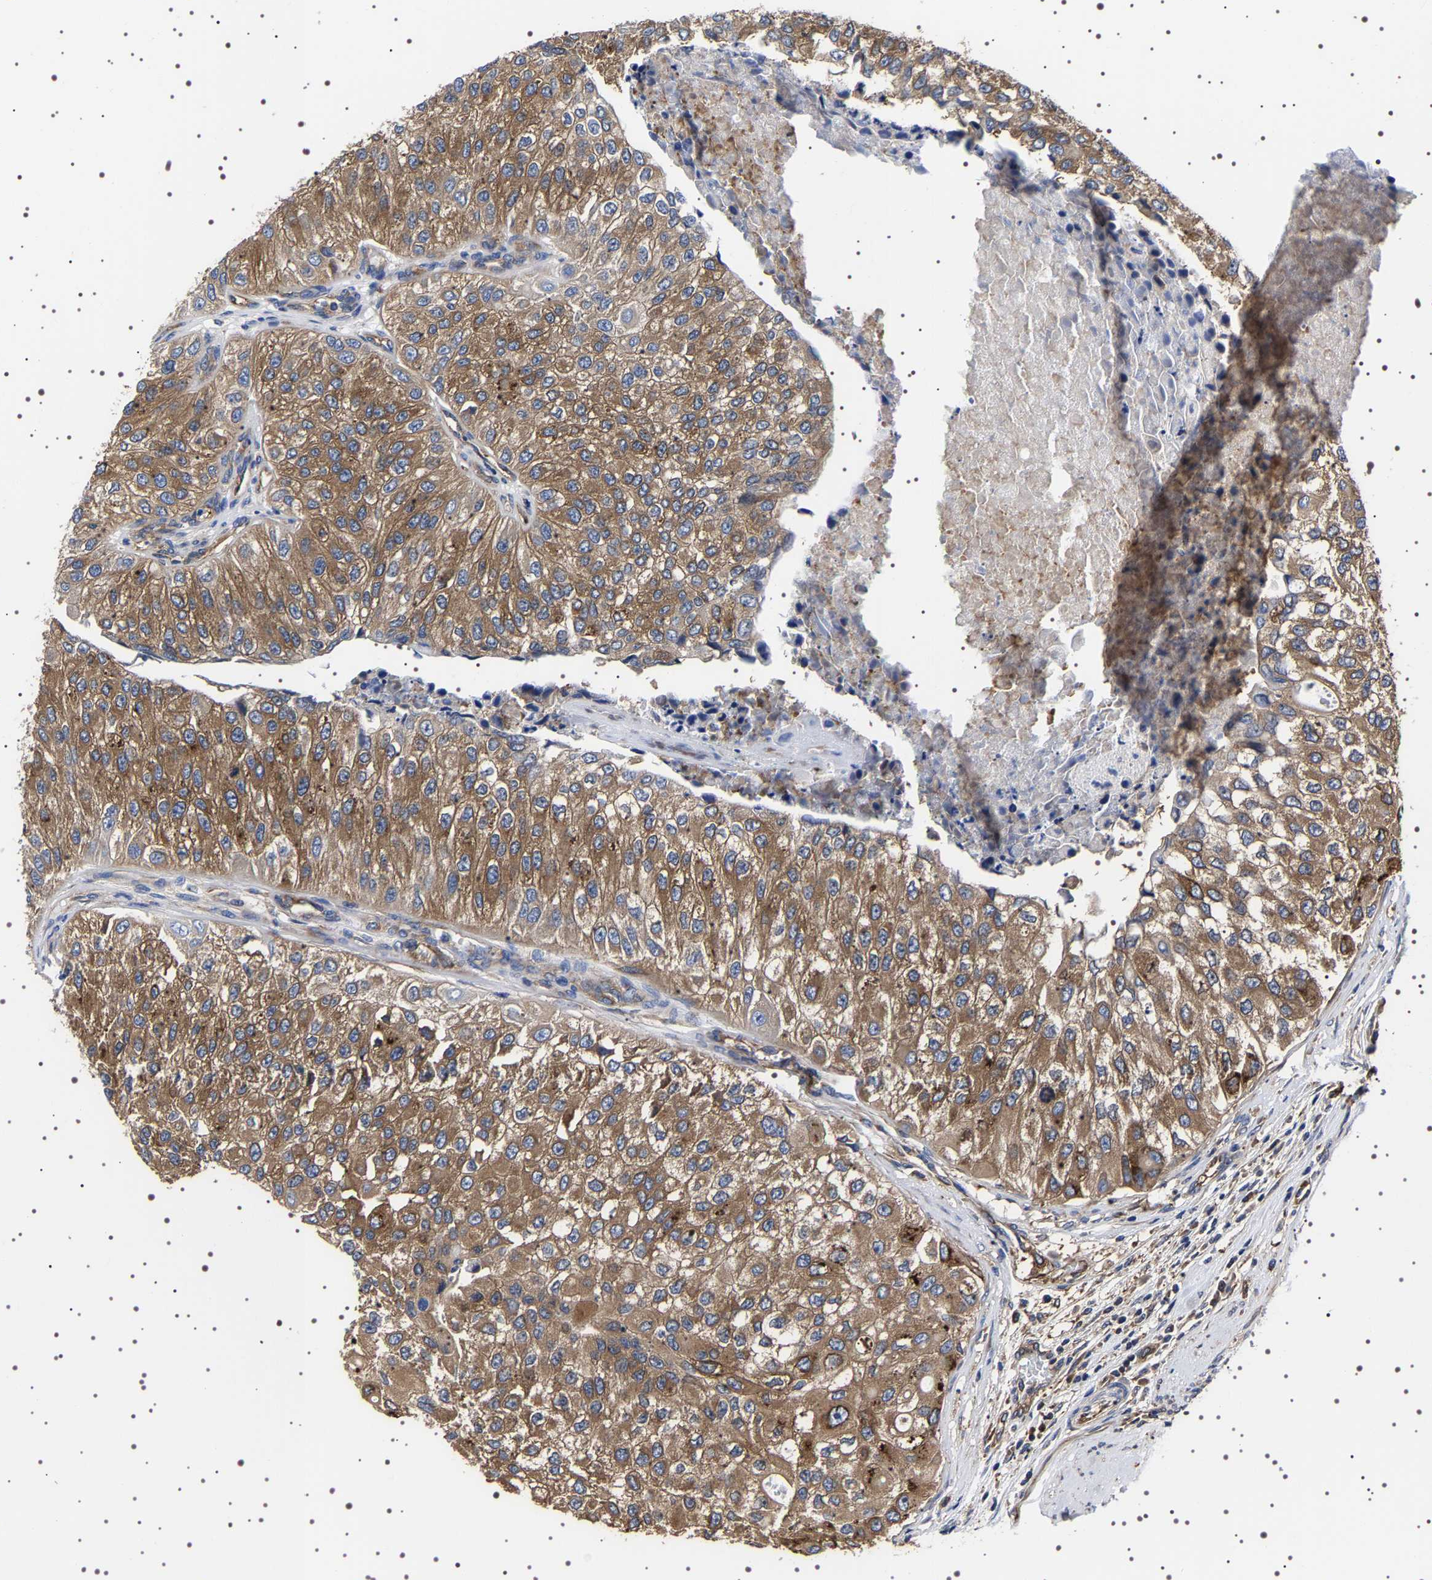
{"staining": {"intensity": "moderate", "quantity": ">75%", "location": "cytoplasmic/membranous"}, "tissue": "urothelial cancer", "cell_type": "Tumor cells", "image_type": "cancer", "snomed": [{"axis": "morphology", "description": "Urothelial carcinoma, High grade"}, {"axis": "topography", "description": "Kidney"}, {"axis": "topography", "description": "Urinary bladder"}], "caption": "The image shows a brown stain indicating the presence of a protein in the cytoplasmic/membranous of tumor cells in urothelial cancer.", "gene": "DARS1", "patient": {"sex": "male", "age": 77}}